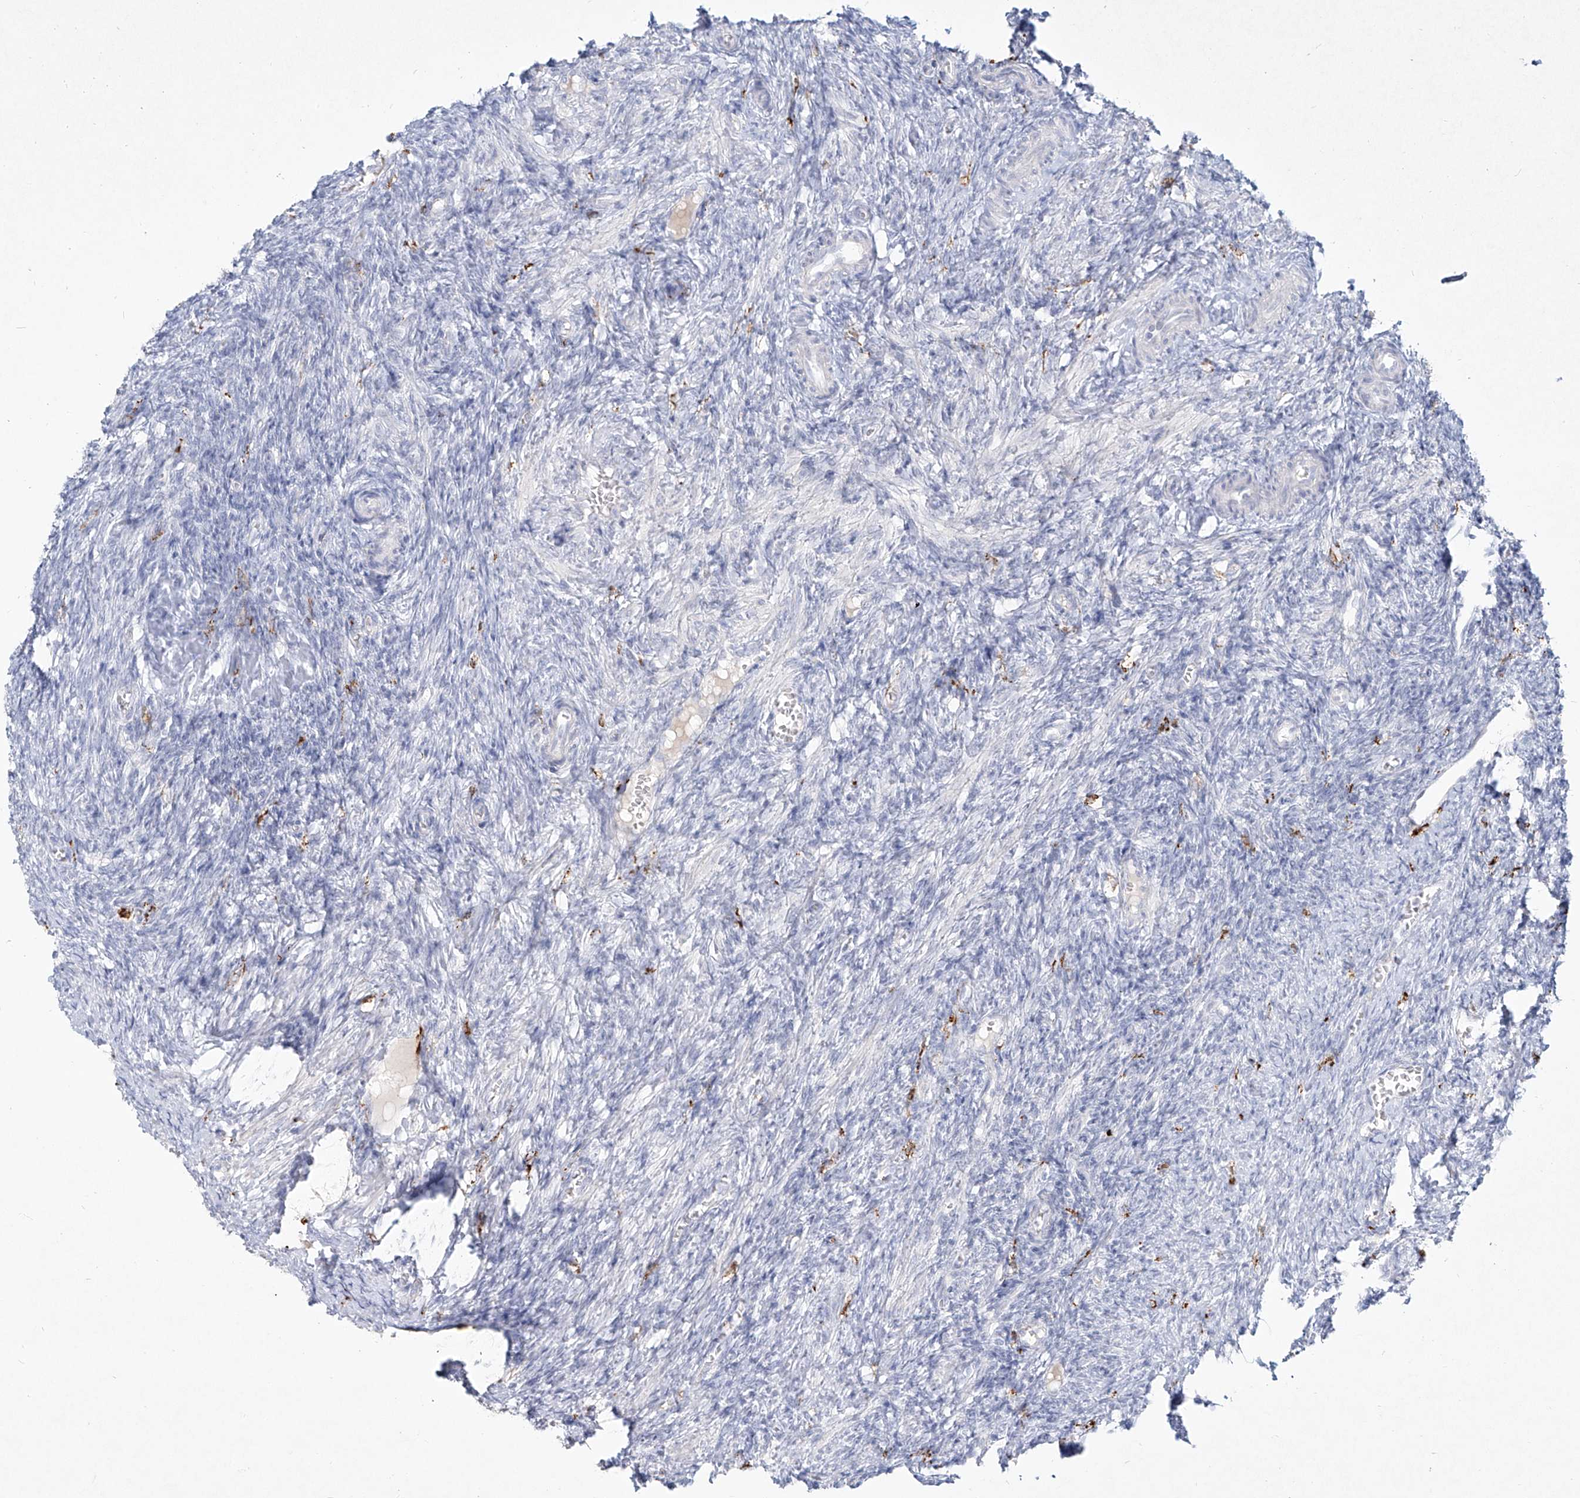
{"staining": {"intensity": "negative", "quantity": "none", "location": "none"}, "tissue": "ovary", "cell_type": "Ovarian stroma cells", "image_type": "normal", "snomed": [{"axis": "morphology", "description": "Normal tissue, NOS"}, {"axis": "topography", "description": "Ovary"}], "caption": "DAB immunohistochemical staining of unremarkable human ovary displays no significant expression in ovarian stroma cells.", "gene": "CD209", "patient": {"sex": "female", "age": 27}}